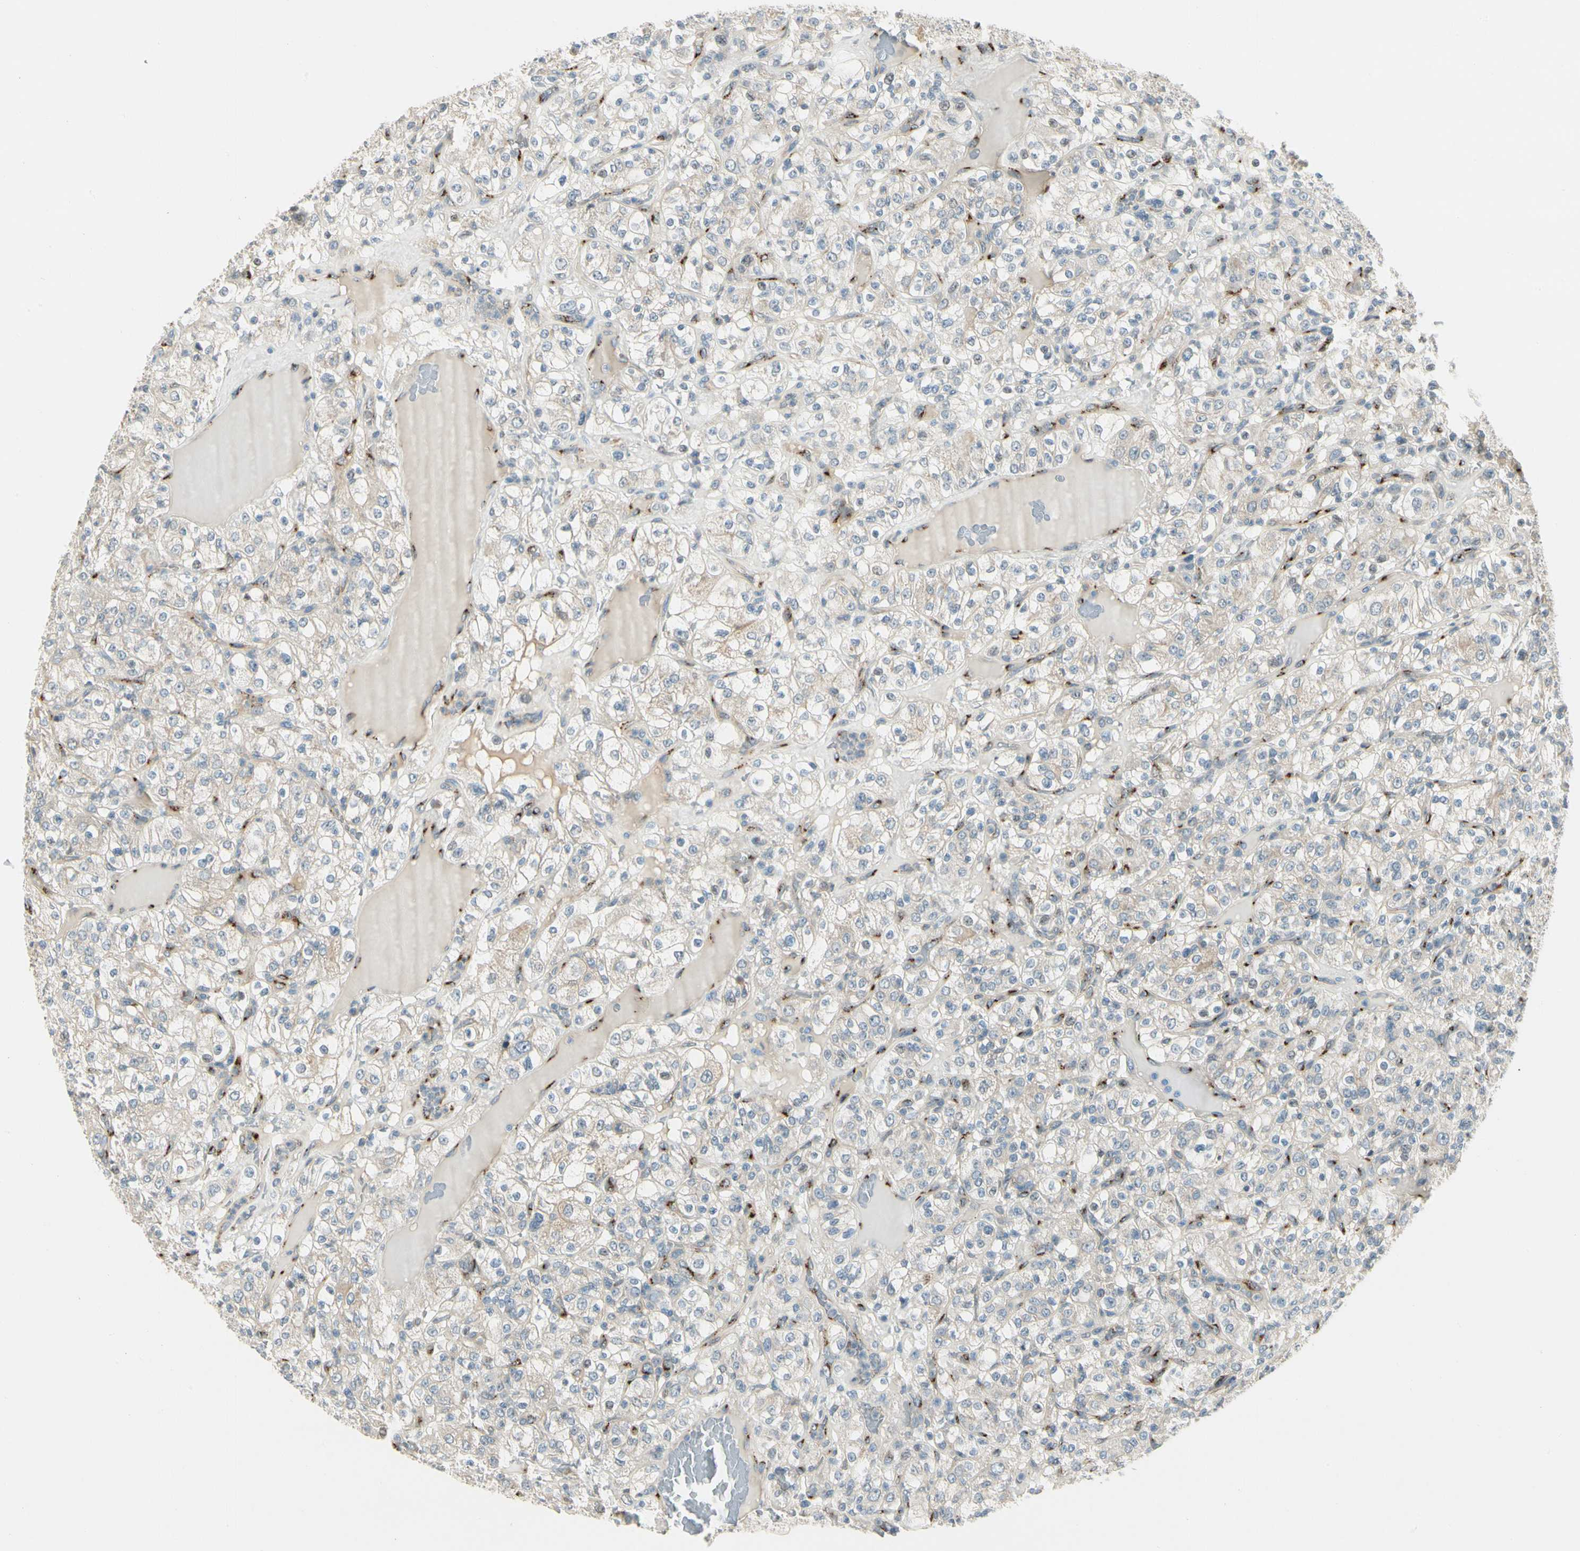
{"staining": {"intensity": "weak", "quantity": "25%-75%", "location": "cytoplasmic/membranous"}, "tissue": "renal cancer", "cell_type": "Tumor cells", "image_type": "cancer", "snomed": [{"axis": "morphology", "description": "Normal tissue, NOS"}, {"axis": "morphology", "description": "Adenocarcinoma, NOS"}, {"axis": "topography", "description": "Kidney"}], "caption": "Protein expression analysis of human renal cancer (adenocarcinoma) reveals weak cytoplasmic/membranous expression in approximately 25%-75% of tumor cells.", "gene": "MANSC1", "patient": {"sex": "female", "age": 72}}